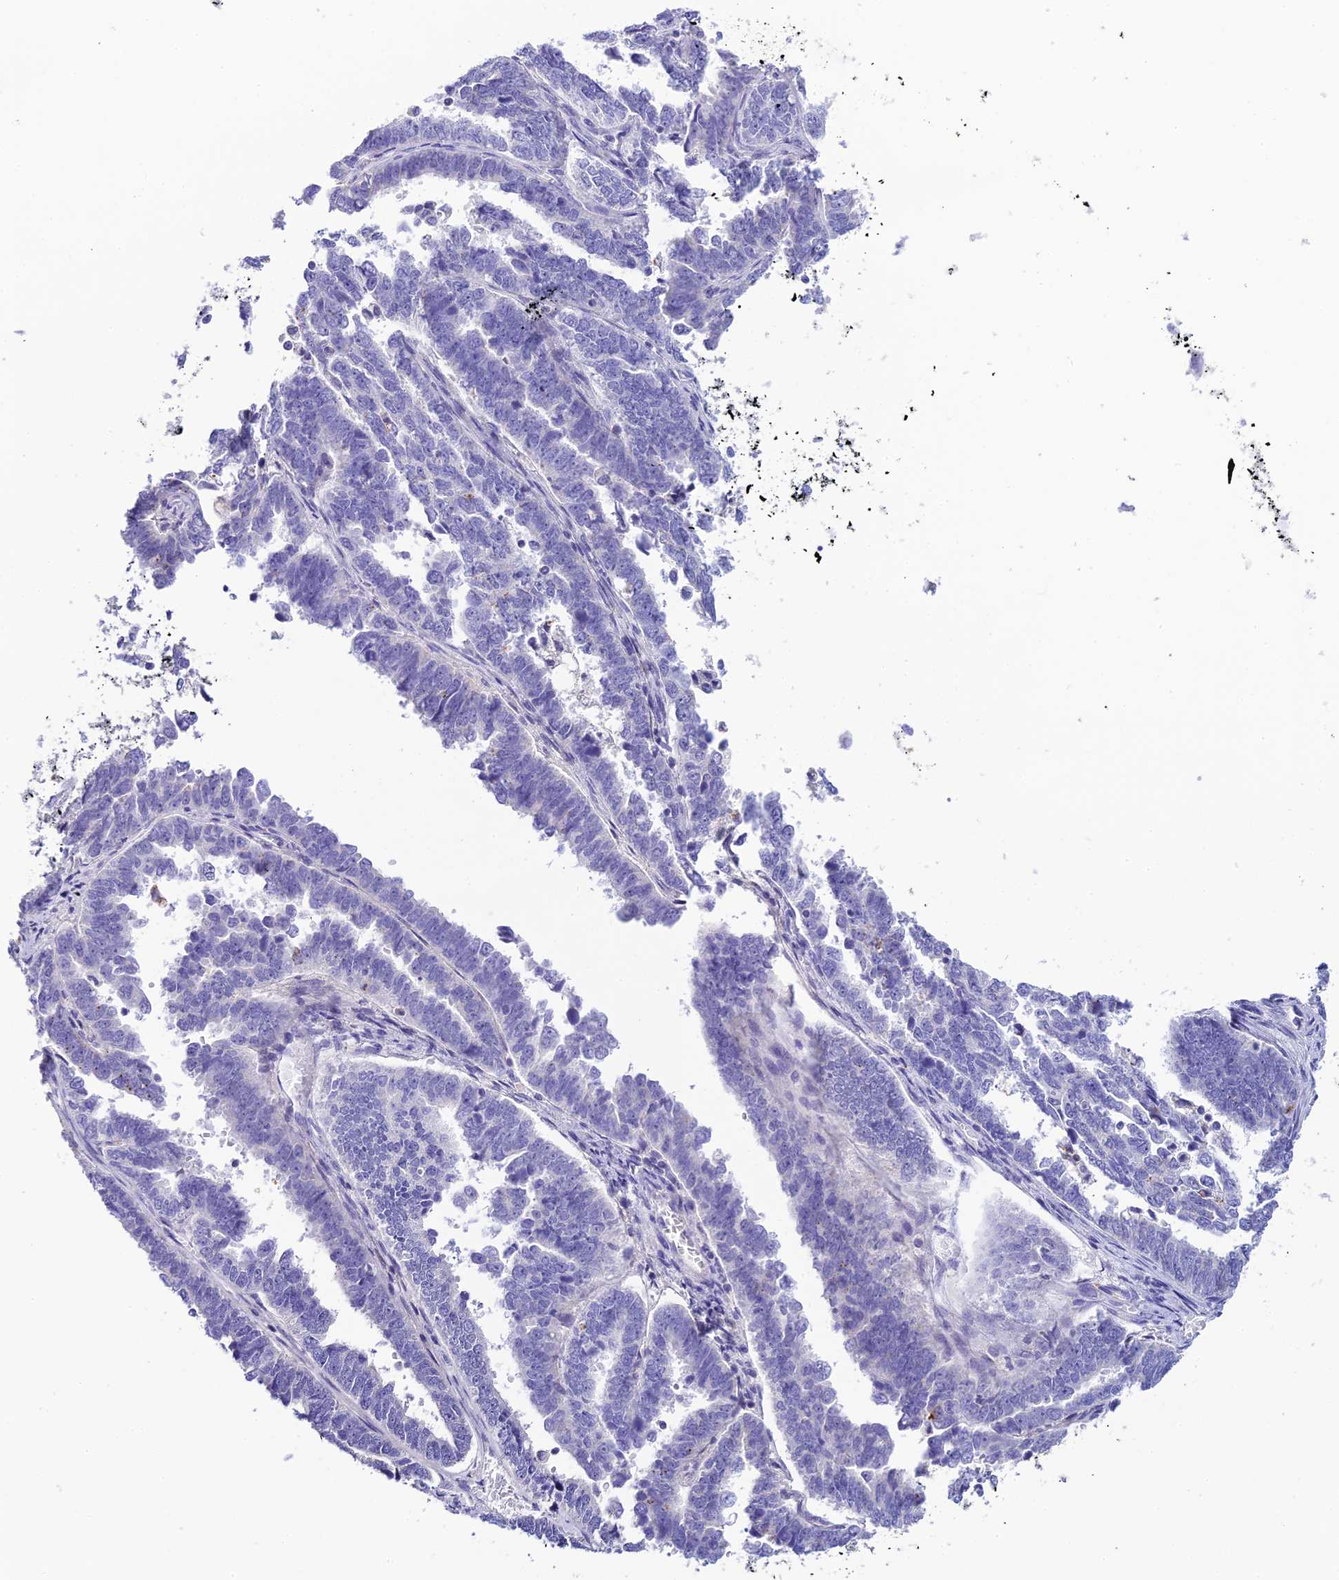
{"staining": {"intensity": "negative", "quantity": "none", "location": "none"}, "tissue": "endometrial cancer", "cell_type": "Tumor cells", "image_type": "cancer", "snomed": [{"axis": "morphology", "description": "Adenocarcinoma, NOS"}, {"axis": "topography", "description": "Endometrium"}], "caption": "Immunohistochemistry photomicrograph of adenocarcinoma (endometrial) stained for a protein (brown), which demonstrates no positivity in tumor cells.", "gene": "C12orf29", "patient": {"sex": "female", "age": 75}}